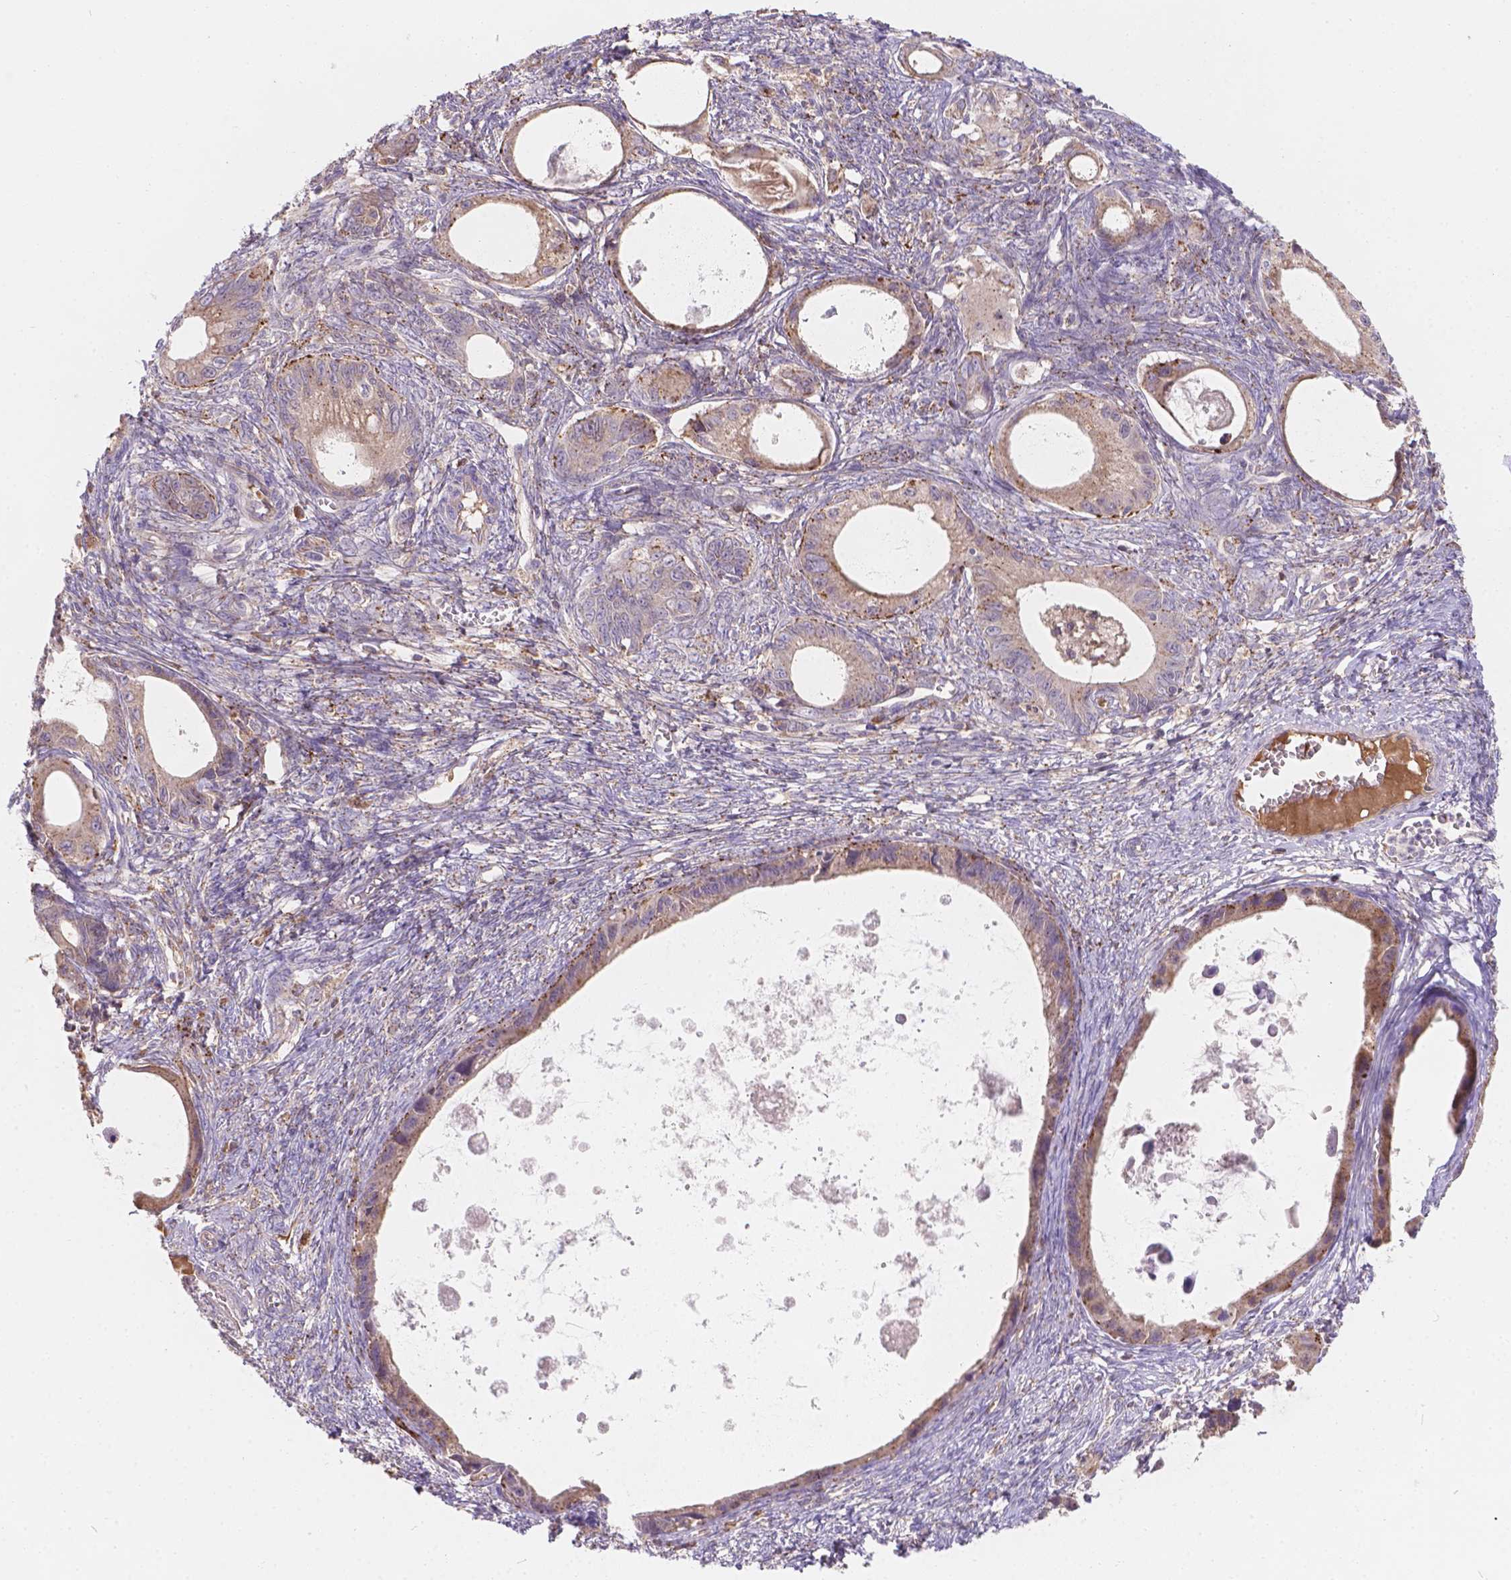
{"staining": {"intensity": "strong", "quantity": "<25%", "location": "cytoplasmic/membranous"}, "tissue": "ovarian cancer", "cell_type": "Tumor cells", "image_type": "cancer", "snomed": [{"axis": "morphology", "description": "Cystadenocarcinoma, mucinous, NOS"}, {"axis": "topography", "description": "Ovary"}], "caption": "This photomicrograph exhibits immunohistochemistry staining of mucinous cystadenocarcinoma (ovarian), with medium strong cytoplasmic/membranous staining in about <25% of tumor cells.", "gene": "CDK10", "patient": {"sex": "female", "age": 64}}